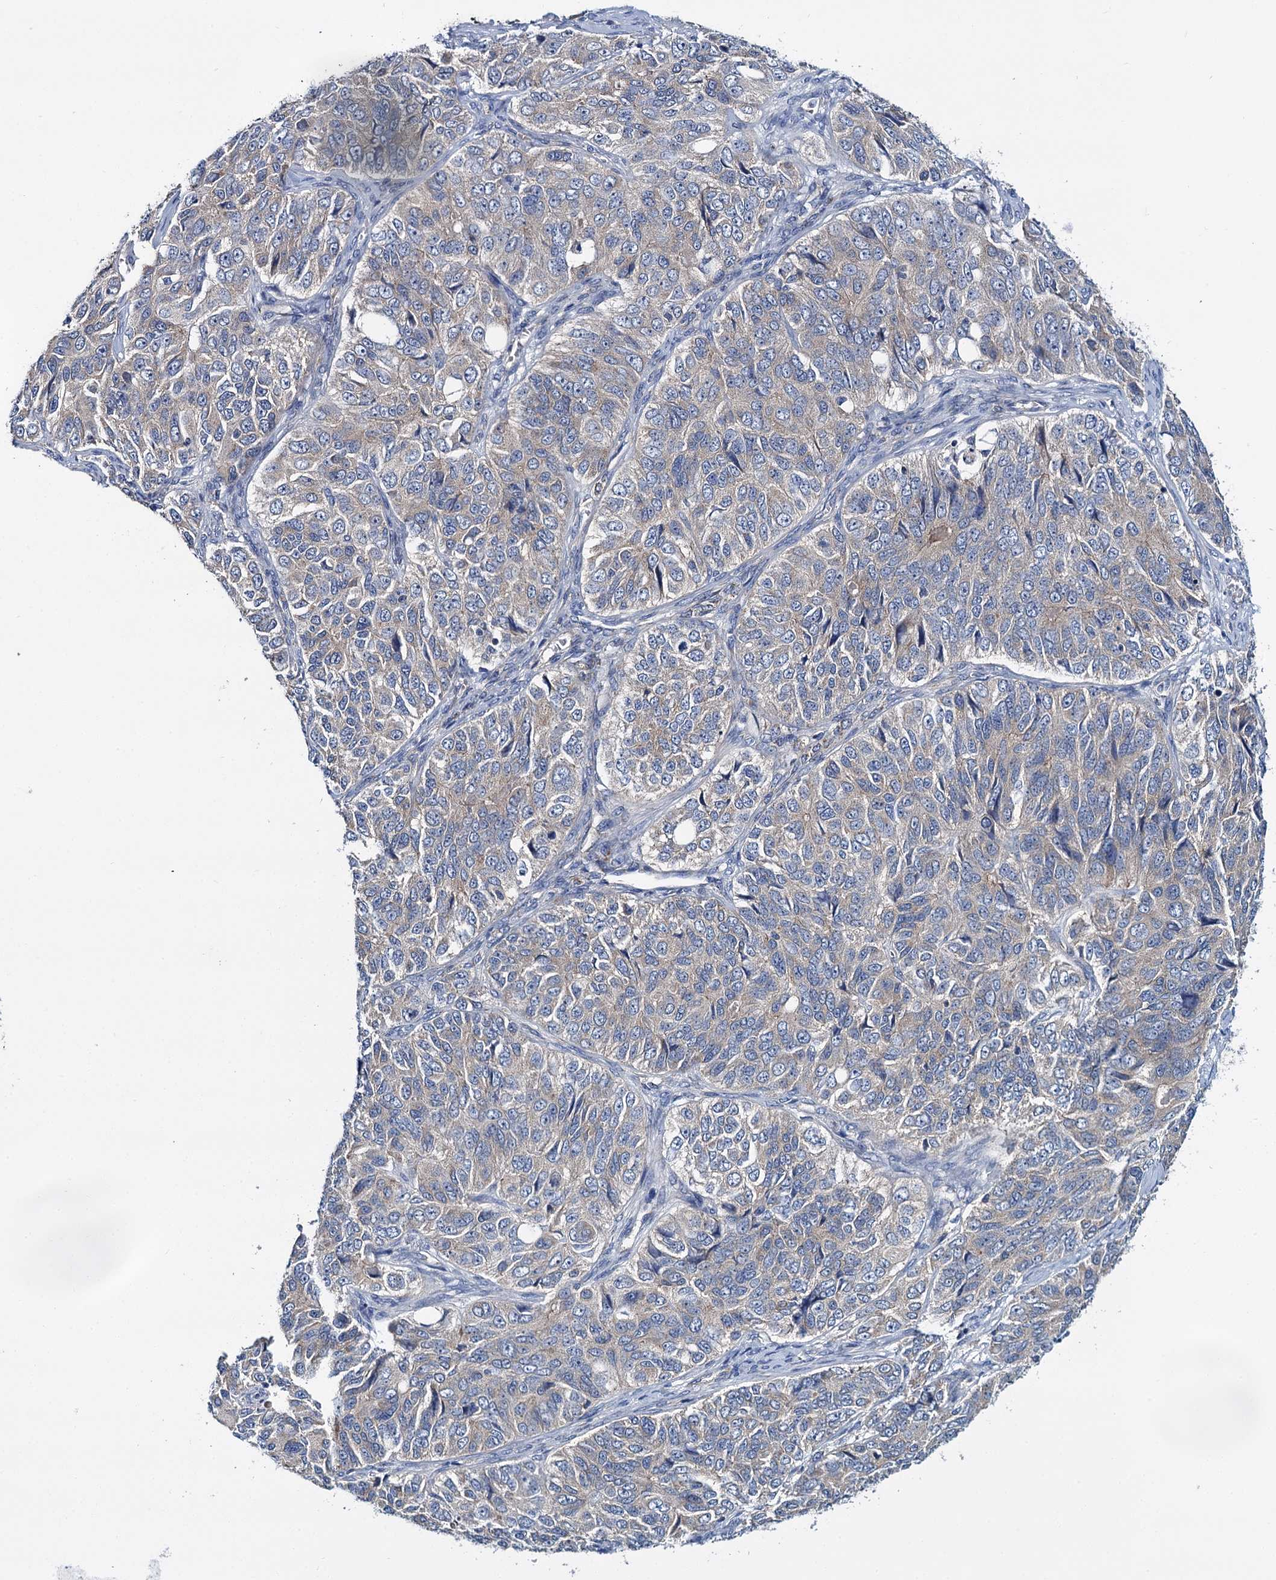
{"staining": {"intensity": "weak", "quantity": "25%-75%", "location": "cytoplasmic/membranous"}, "tissue": "ovarian cancer", "cell_type": "Tumor cells", "image_type": "cancer", "snomed": [{"axis": "morphology", "description": "Carcinoma, endometroid"}, {"axis": "topography", "description": "Ovary"}], "caption": "Ovarian cancer stained with IHC demonstrates weak cytoplasmic/membranous staining in approximately 25%-75% of tumor cells. Using DAB (brown) and hematoxylin (blue) stains, captured at high magnification using brightfield microscopy.", "gene": "CEP295", "patient": {"sex": "female", "age": 51}}